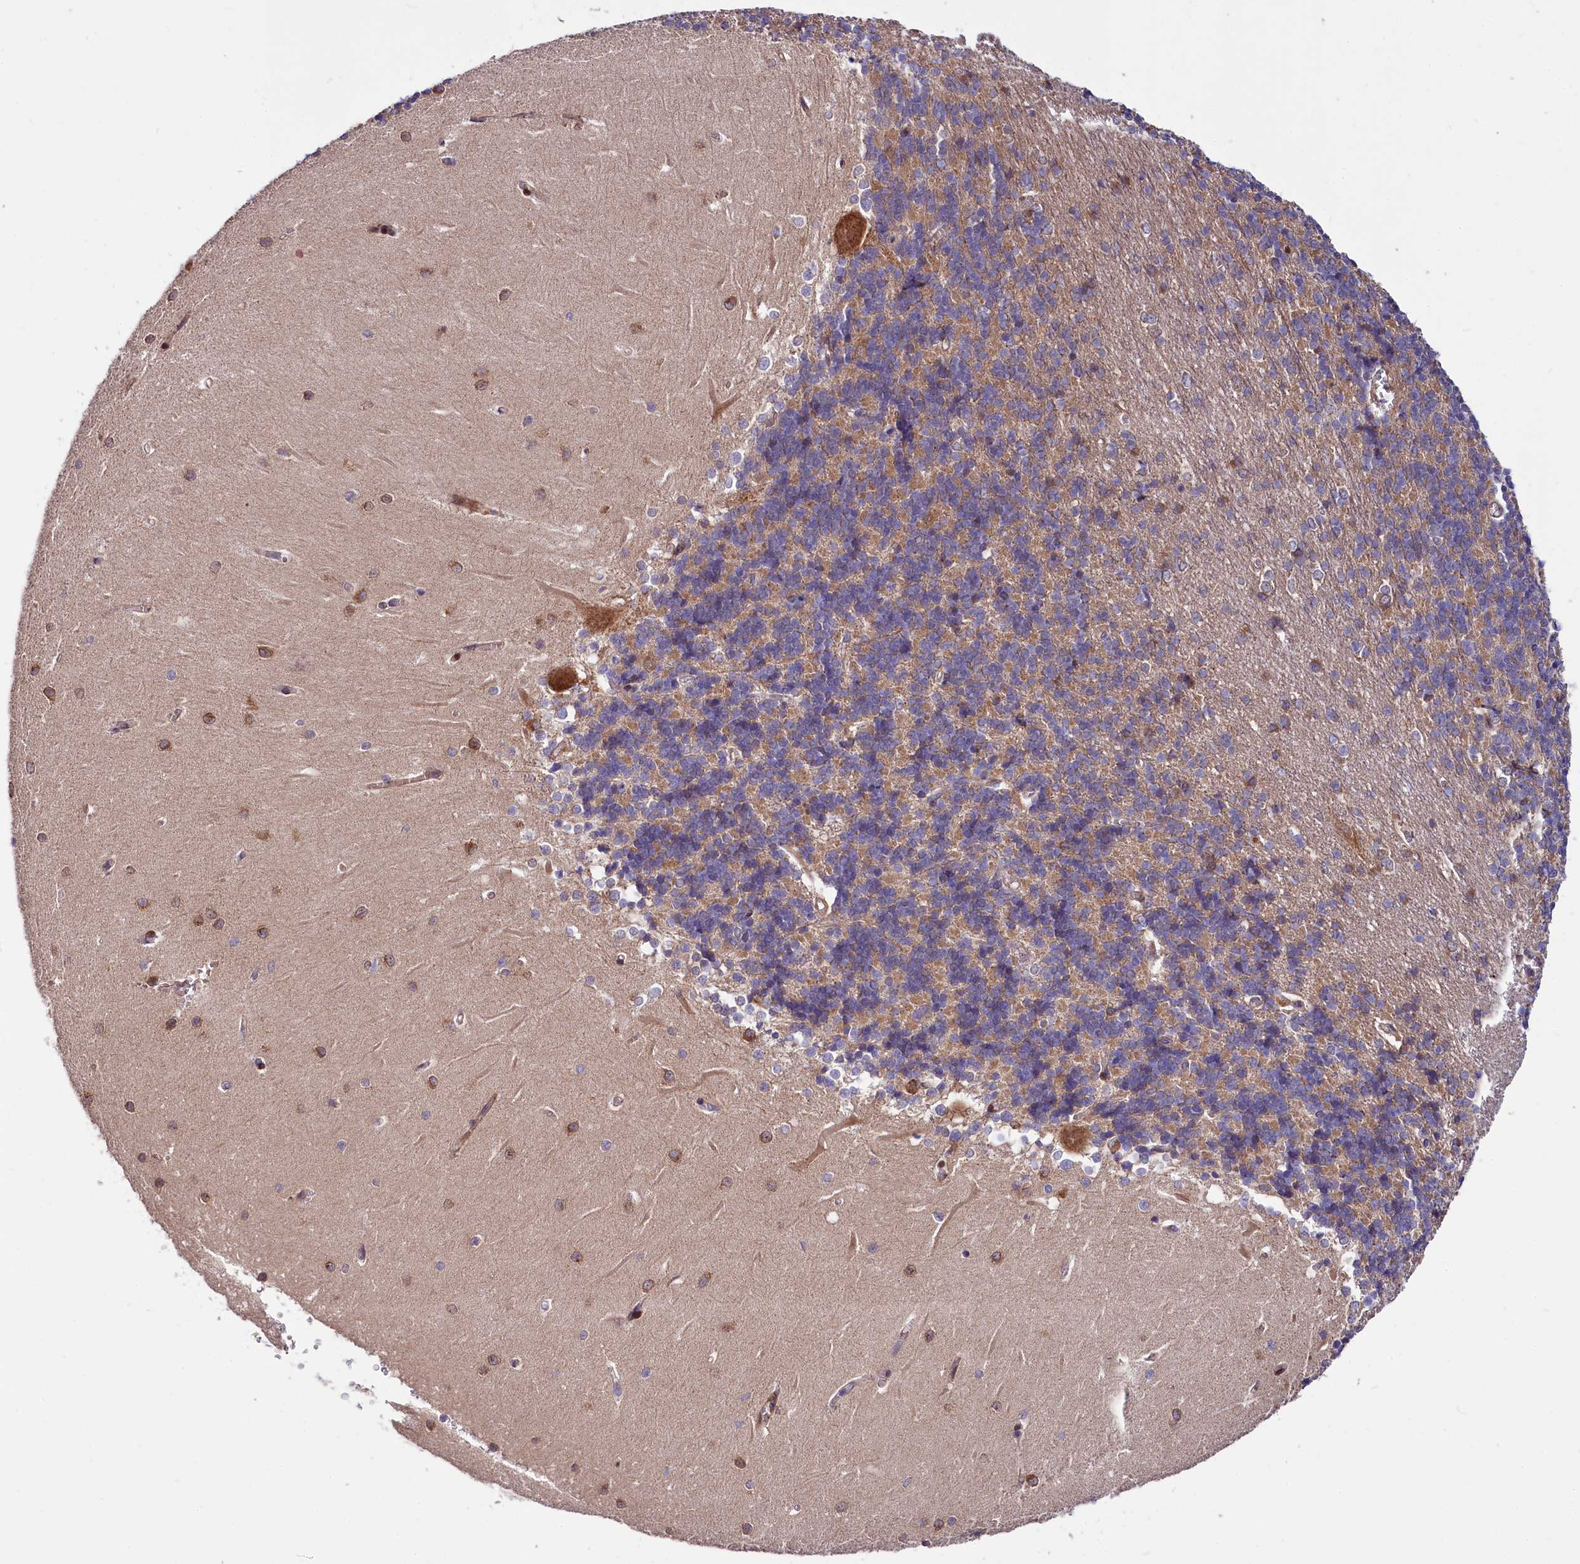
{"staining": {"intensity": "moderate", "quantity": "25%-75%", "location": "cytoplasmic/membranous"}, "tissue": "cerebellum", "cell_type": "Cells in granular layer", "image_type": "normal", "snomed": [{"axis": "morphology", "description": "Normal tissue, NOS"}, {"axis": "topography", "description": "Cerebellum"}], "caption": "This micrograph shows immunohistochemistry (IHC) staining of unremarkable human cerebellum, with medium moderate cytoplasmic/membranous staining in approximately 25%-75% of cells in granular layer.", "gene": "PDZRN3", "patient": {"sex": "male", "age": 37}}